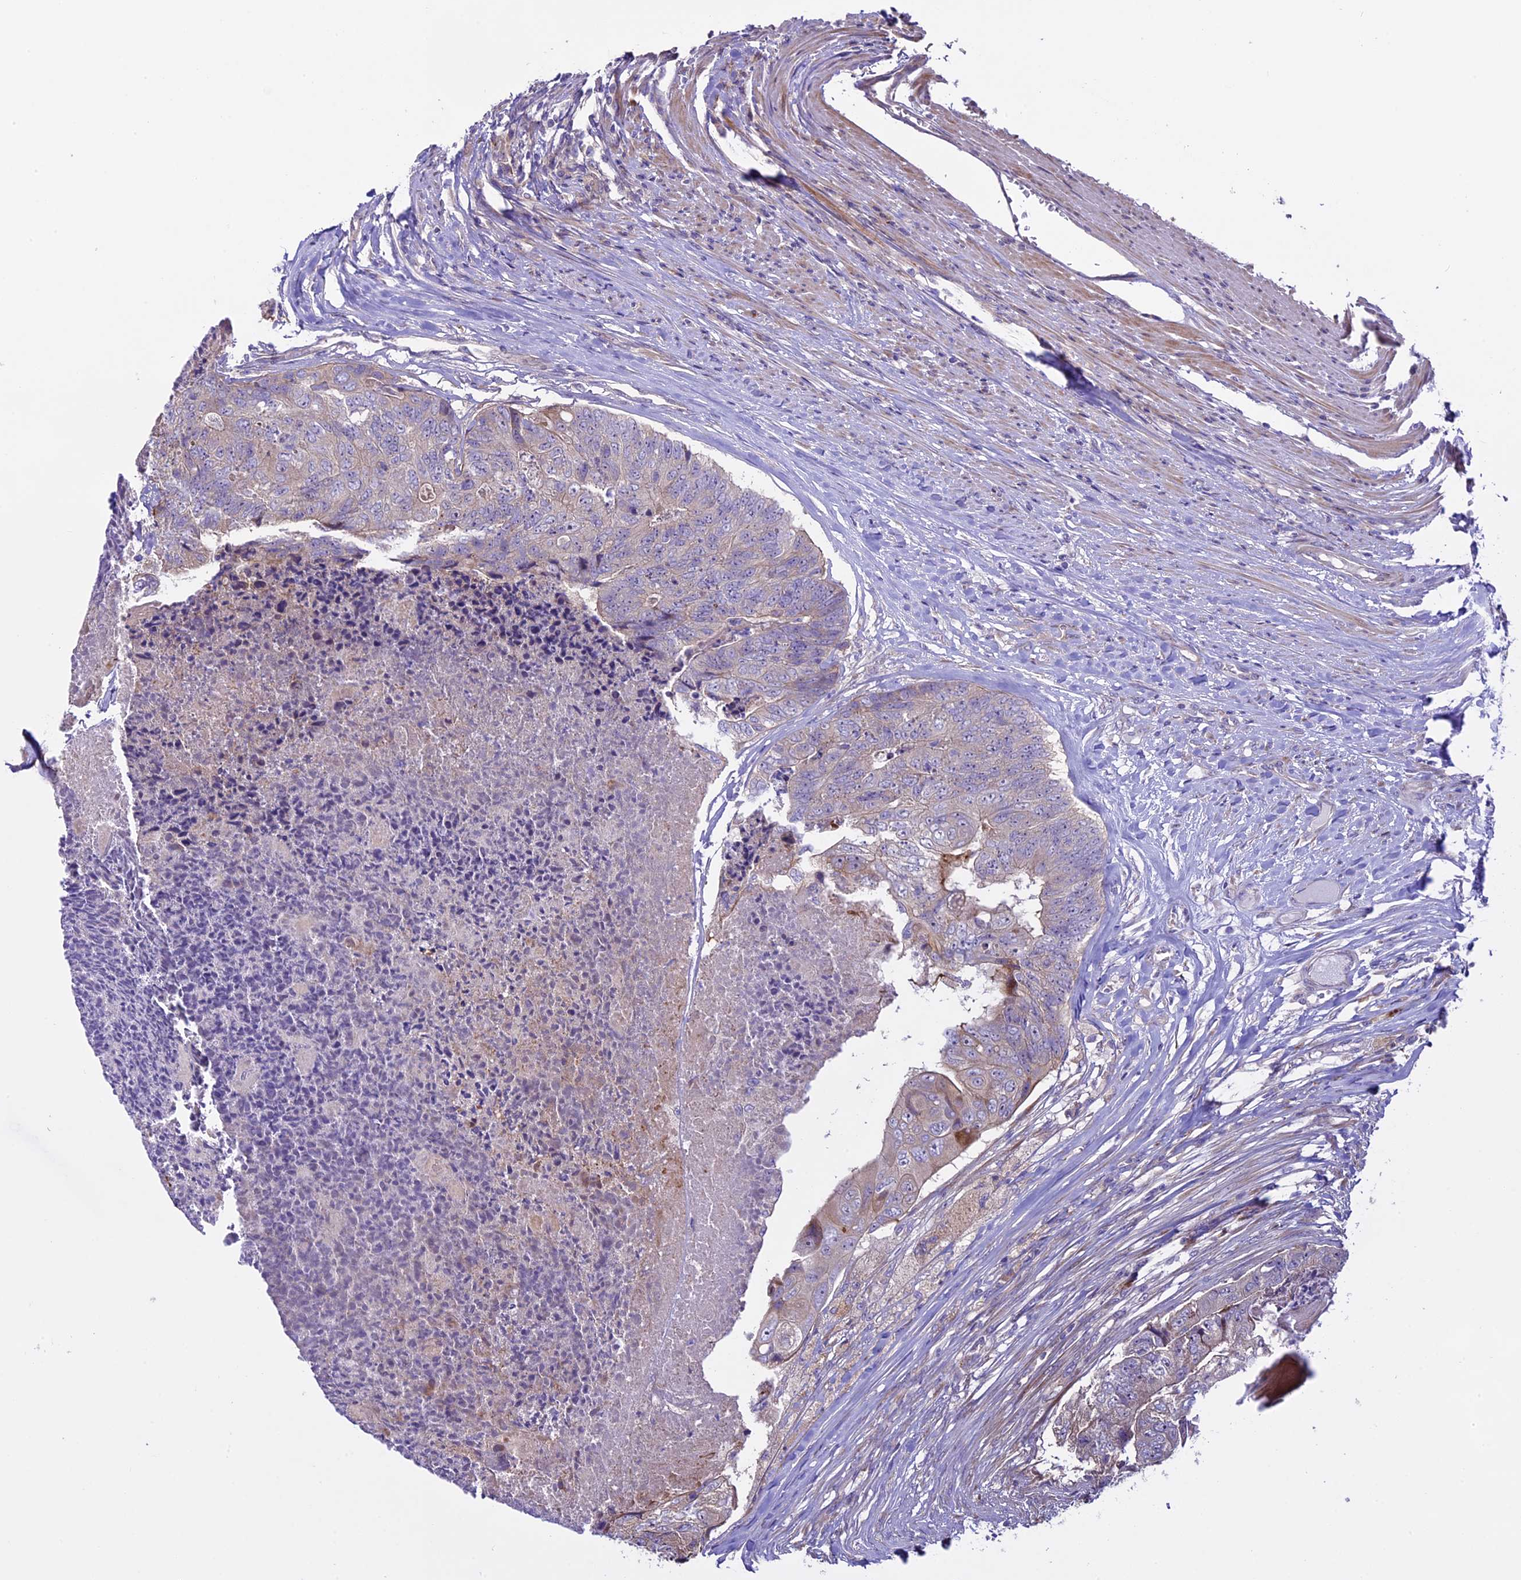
{"staining": {"intensity": "weak", "quantity": "<25%", "location": "cytoplasmic/membranous"}, "tissue": "colorectal cancer", "cell_type": "Tumor cells", "image_type": "cancer", "snomed": [{"axis": "morphology", "description": "Adenocarcinoma, NOS"}, {"axis": "topography", "description": "Colon"}], "caption": "A histopathology image of adenocarcinoma (colorectal) stained for a protein displays no brown staining in tumor cells.", "gene": "SPIRE1", "patient": {"sex": "female", "age": 67}}